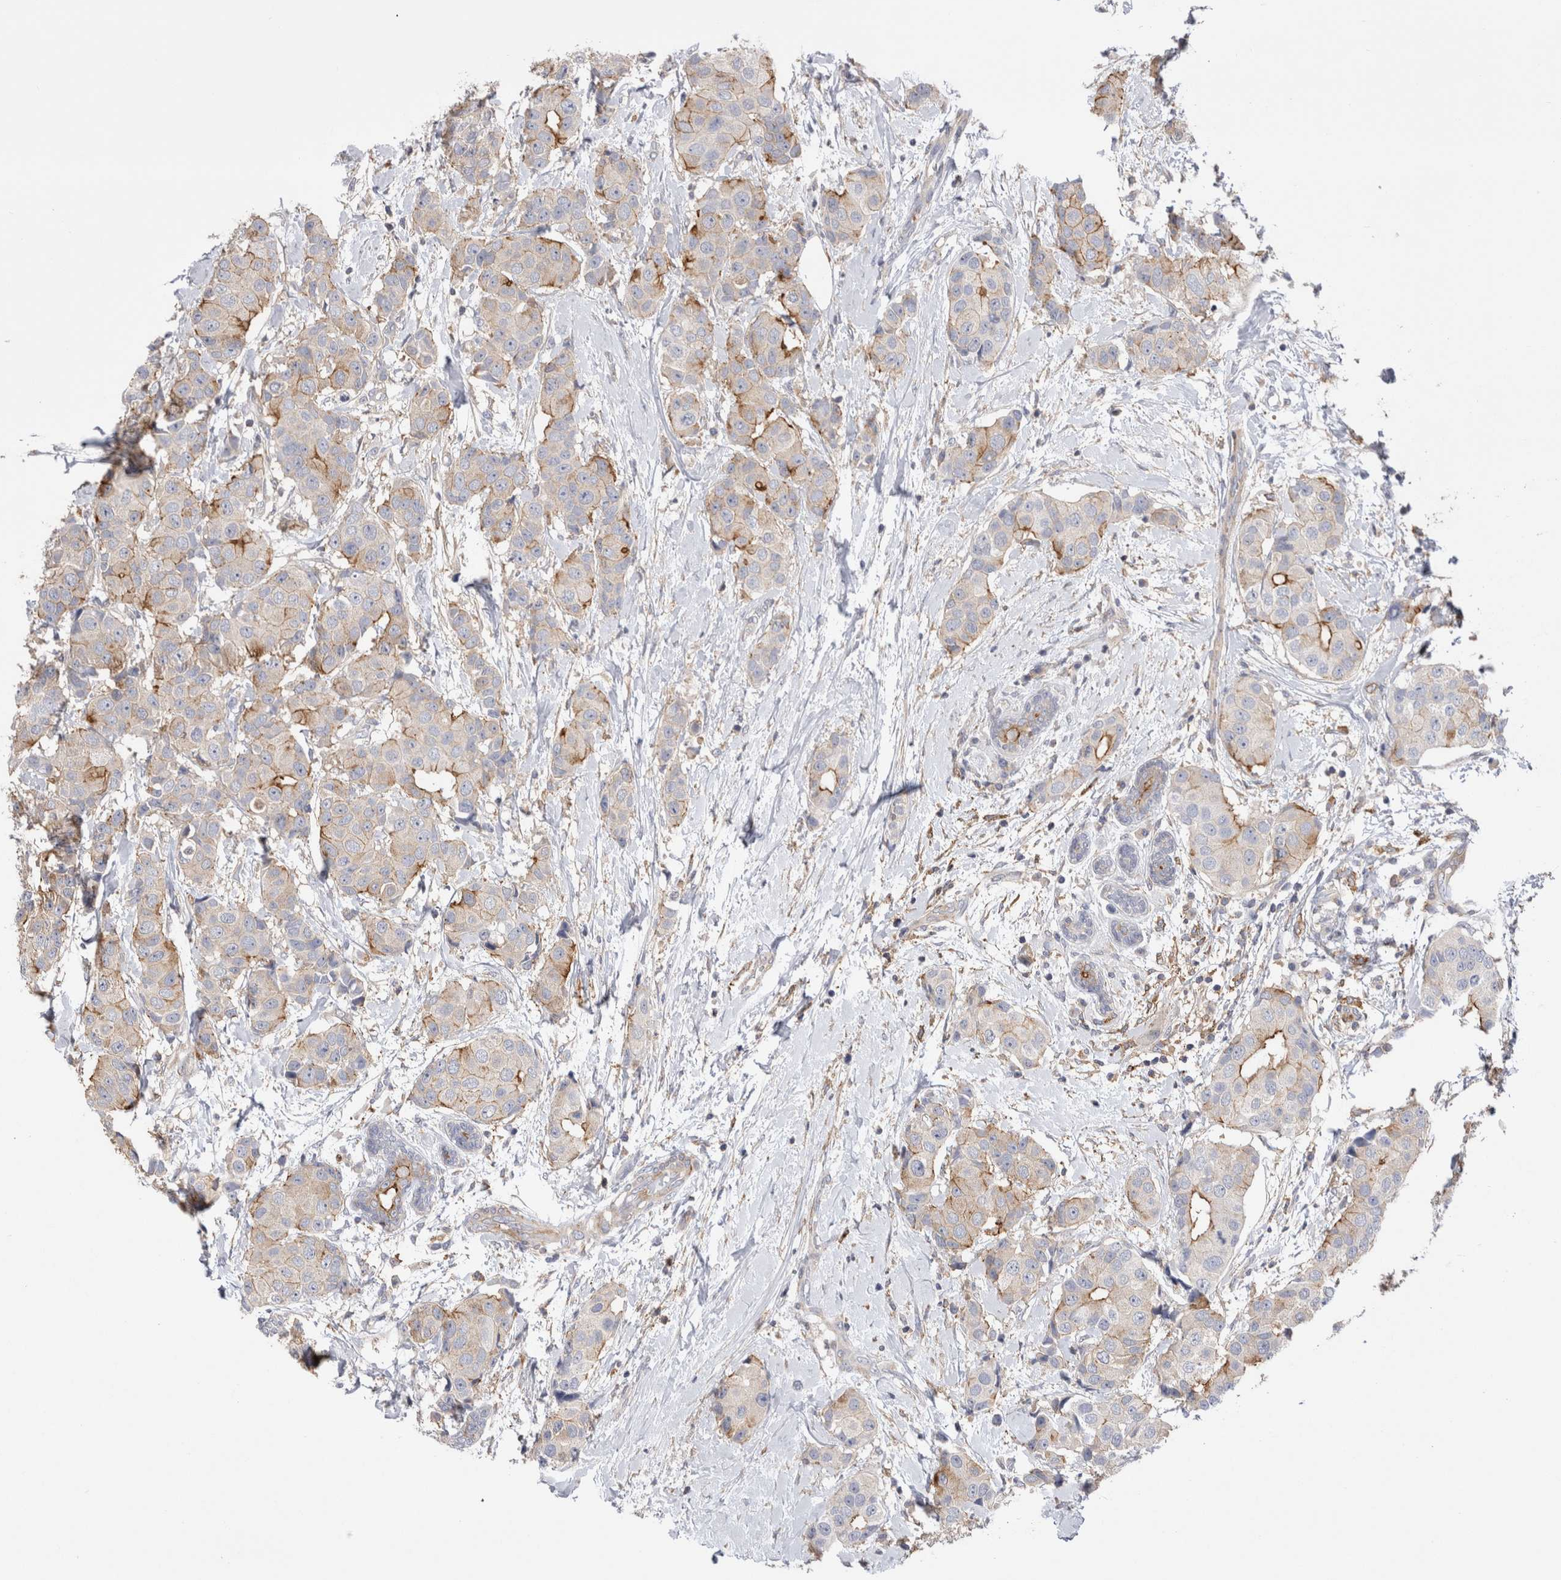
{"staining": {"intensity": "moderate", "quantity": "25%-75%", "location": "cytoplasmic/membranous"}, "tissue": "breast cancer", "cell_type": "Tumor cells", "image_type": "cancer", "snomed": [{"axis": "morphology", "description": "Normal tissue, NOS"}, {"axis": "morphology", "description": "Duct carcinoma"}, {"axis": "topography", "description": "Breast"}], "caption": "Immunohistochemistry (IHC) photomicrograph of neoplastic tissue: human breast cancer (infiltrating ductal carcinoma) stained using immunohistochemistry (IHC) exhibits medium levels of moderate protein expression localized specifically in the cytoplasmic/membranous of tumor cells, appearing as a cytoplasmic/membranous brown color.", "gene": "RAB11FIP1", "patient": {"sex": "female", "age": 39}}